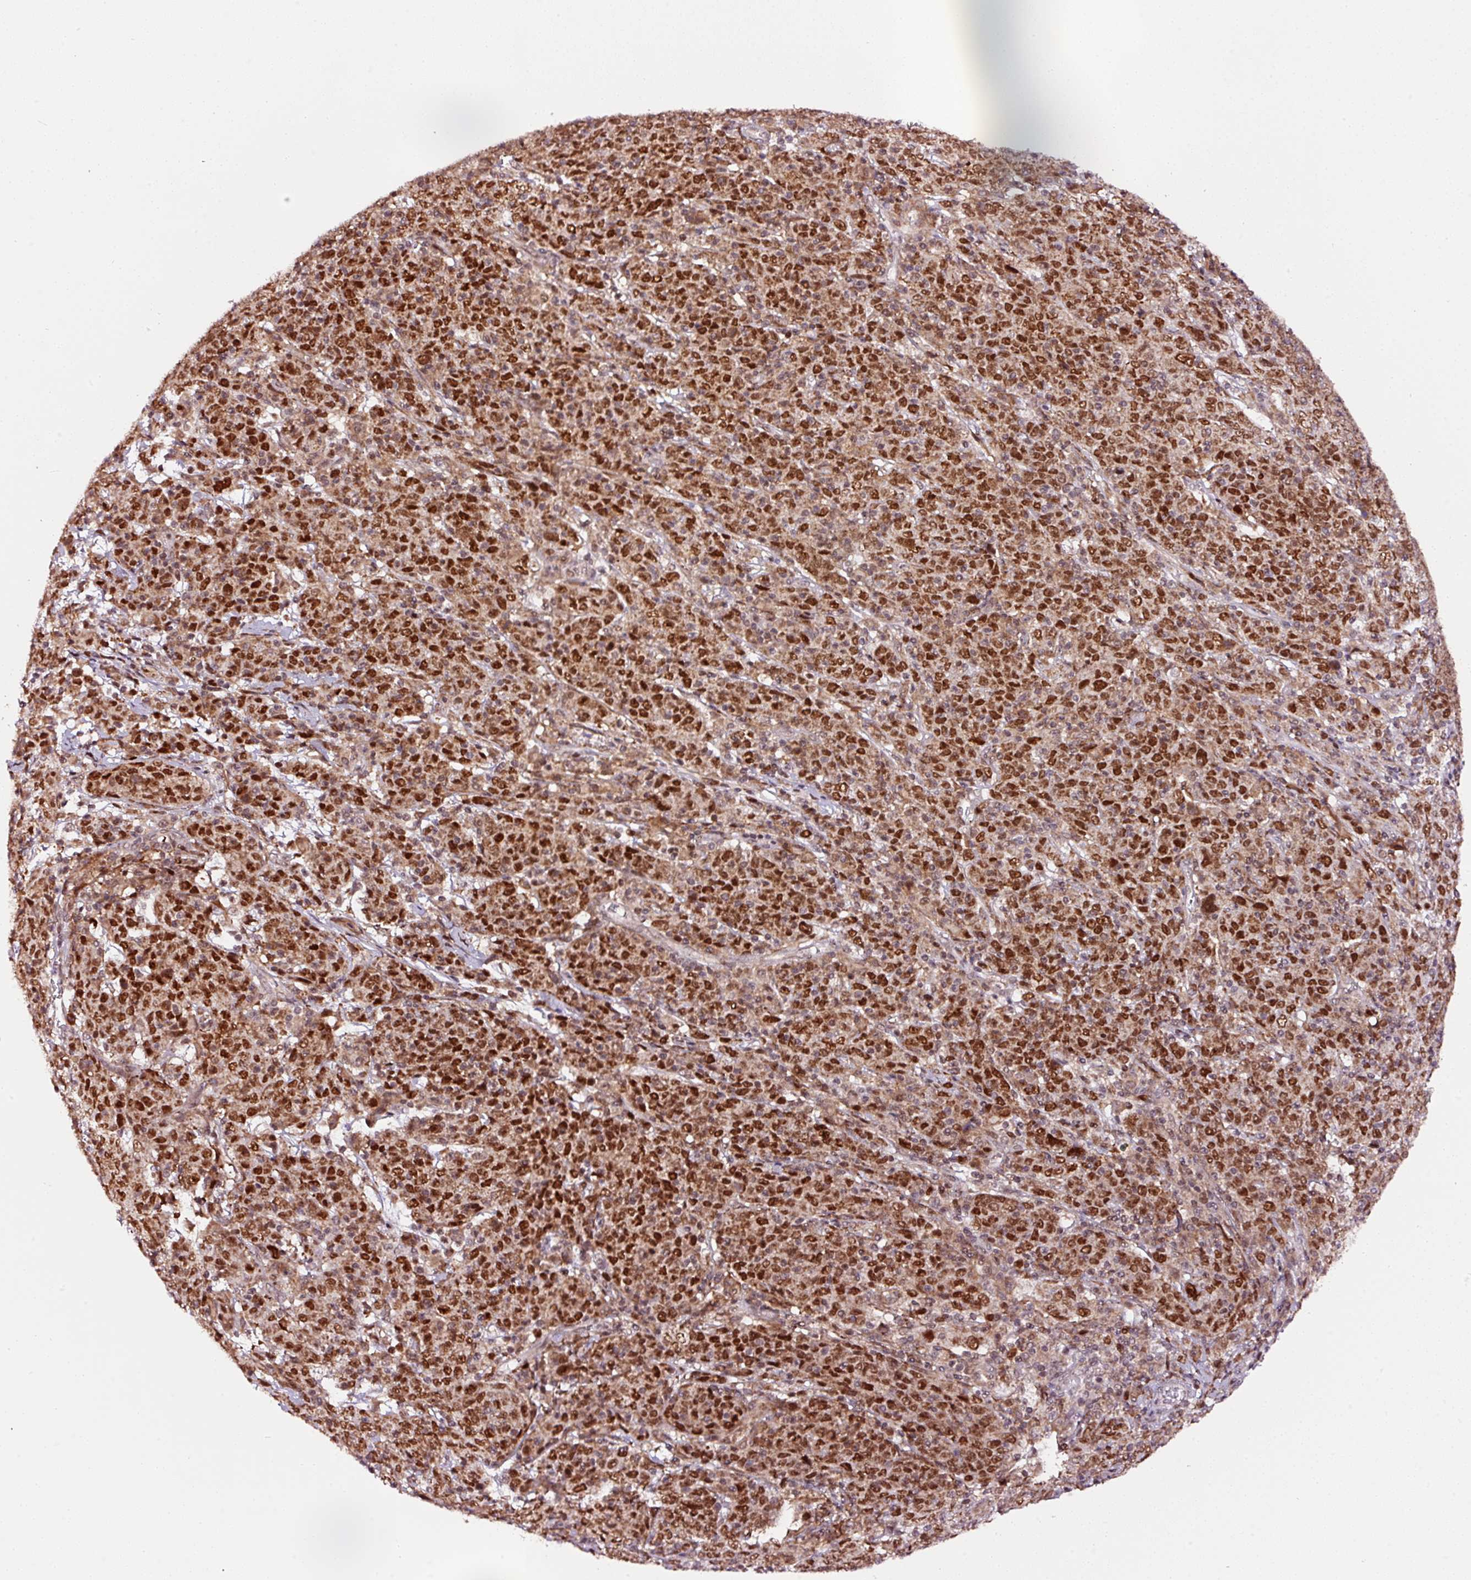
{"staining": {"intensity": "strong", "quantity": ">75%", "location": "nuclear"}, "tissue": "cervical cancer", "cell_type": "Tumor cells", "image_type": "cancer", "snomed": [{"axis": "morphology", "description": "Squamous cell carcinoma, NOS"}, {"axis": "topography", "description": "Cervix"}], "caption": "A high-resolution histopathology image shows immunohistochemistry staining of cervical cancer, which shows strong nuclear staining in about >75% of tumor cells. The staining was performed using DAB to visualize the protein expression in brown, while the nuclei were stained in blue with hematoxylin (Magnification: 20x).", "gene": "RFC4", "patient": {"sex": "female", "age": 67}}